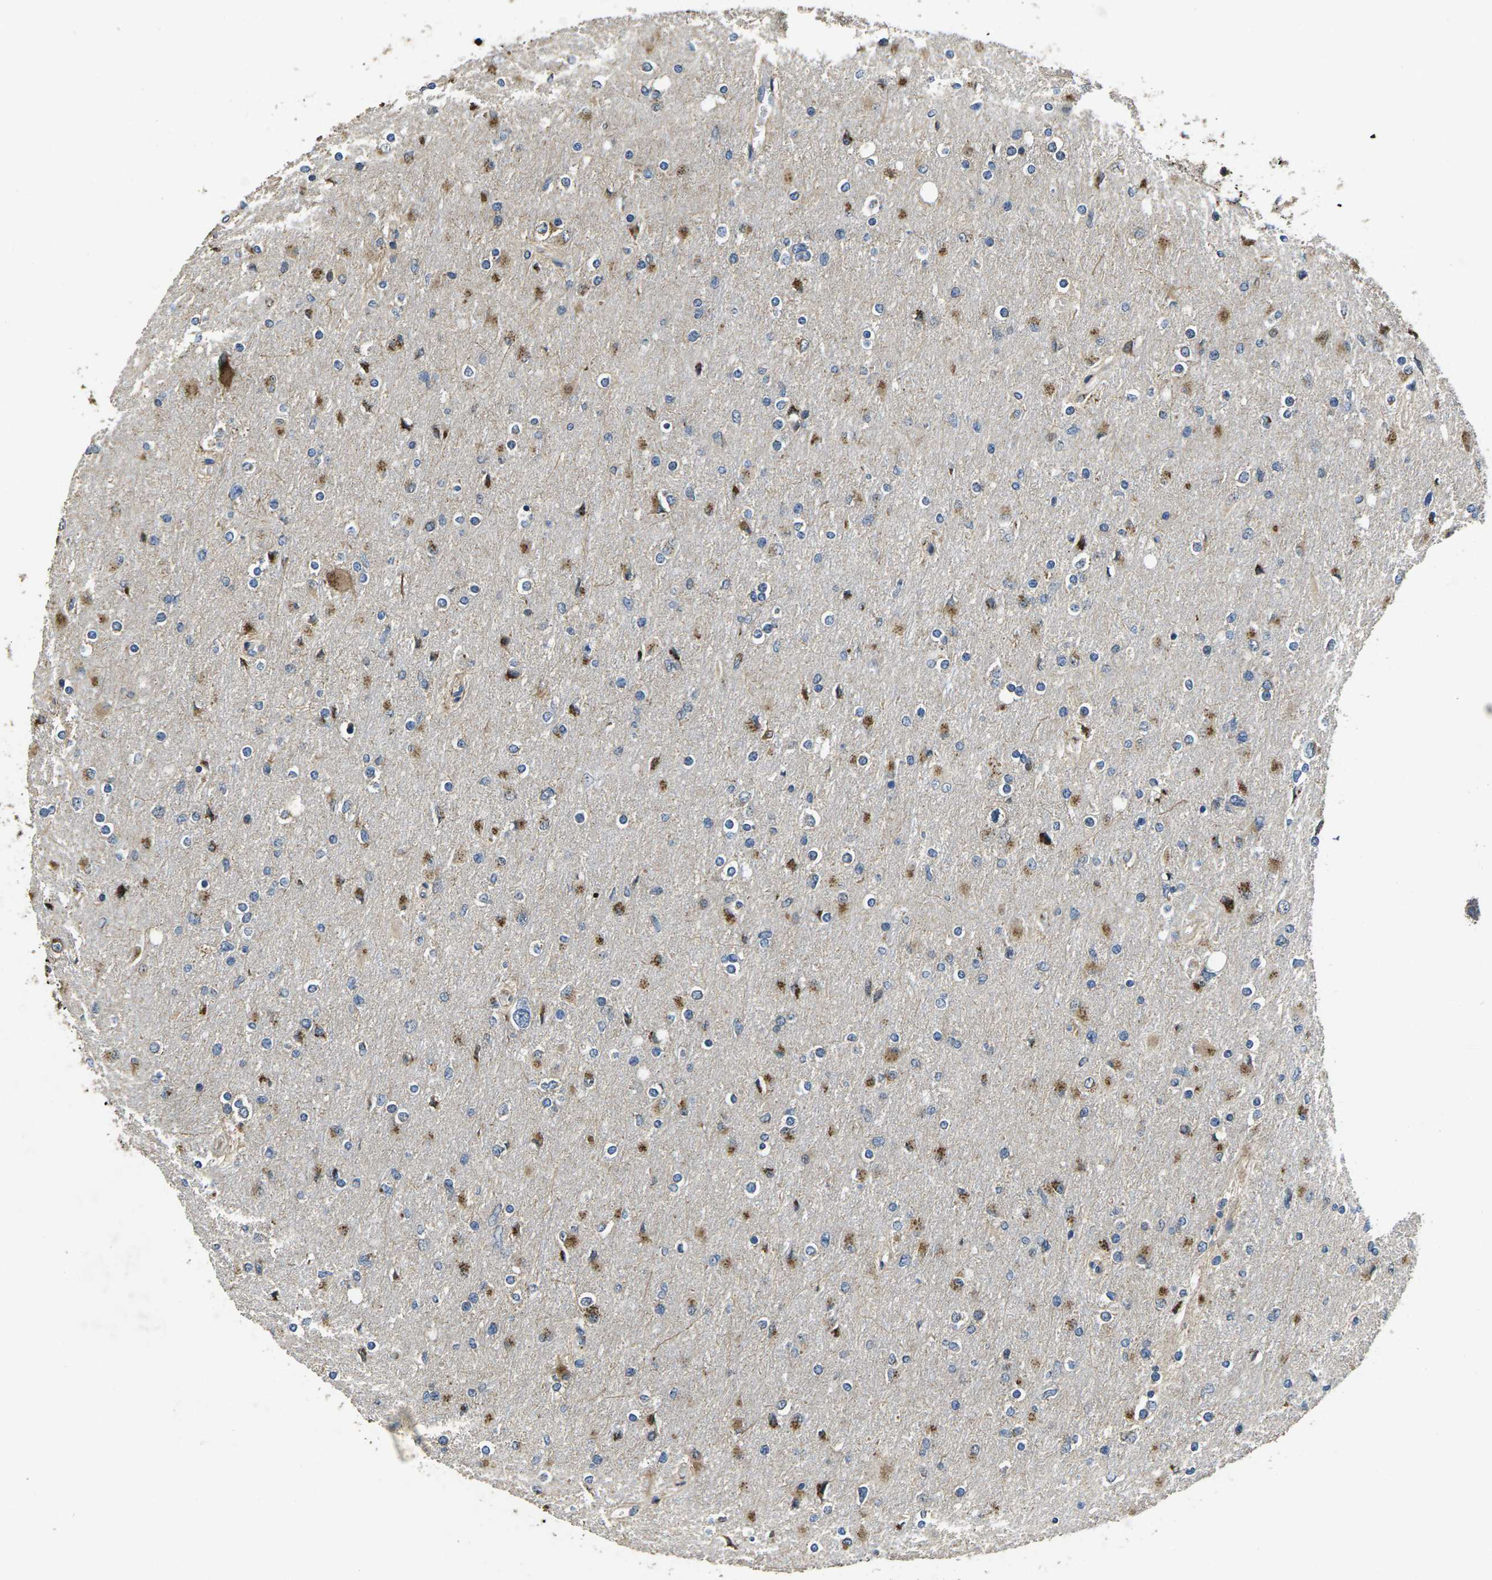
{"staining": {"intensity": "moderate", "quantity": "25%-75%", "location": "cytoplasmic/membranous"}, "tissue": "glioma", "cell_type": "Tumor cells", "image_type": "cancer", "snomed": [{"axis": "morphology", "description": "Glioma, malignant, High grade"}, {"axis": "topography", "description": "Cerebral cortex"}], "caption": "High-power microscopy captured an immunohistochemistry image of high-grade glioma (malignant), revealing moderate cytoplasmic/membranous staining in about 25%-75% of tumor cells.", "gene": "B4GAT1", "patient": {"sex": "female", "age": 36}}